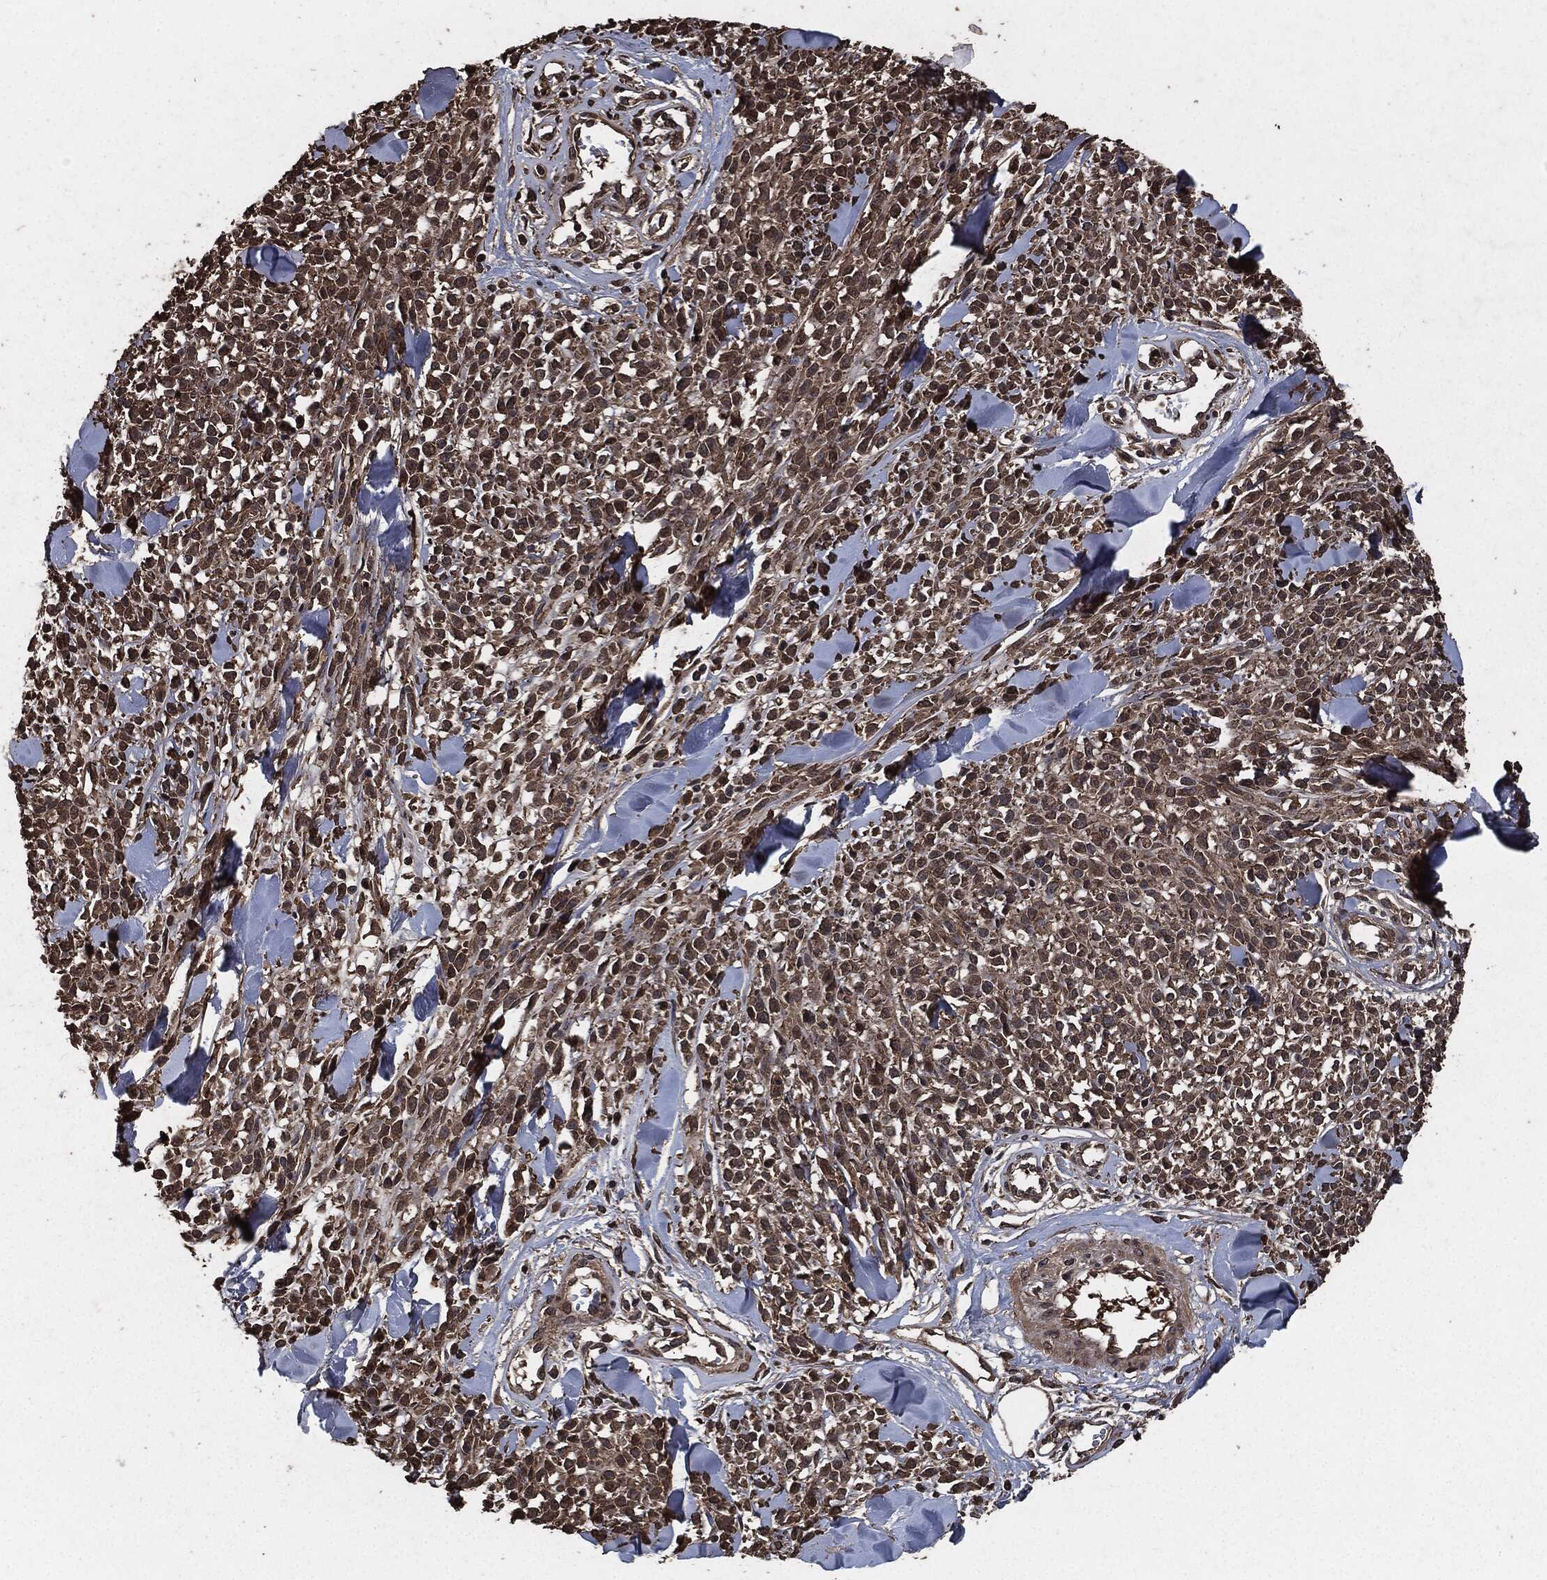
{"staining": {"intensity": "moderate", "quantity": ">75%", "location": "cytoplasmic/membranous"}, "tissue": "melanoma", "cell_type": "Tumor cells", "image_type": "cancer", "snomed": [{"axis": "morphology", "description": "Malignant melanoma, NOS"}, {"axis": "topography", "description": "Skin"}, {"axis": "topography", "description": "Skin of trunk"}], "caption": "High-power microscopy captured an immunohistochemistry image of melanoma, revealing moderate cytoplasmic/membranous positivity in about >75% of tumor cells.", "gene": "AKT1S1", "patient": {"sex": "male", "age": 74}}